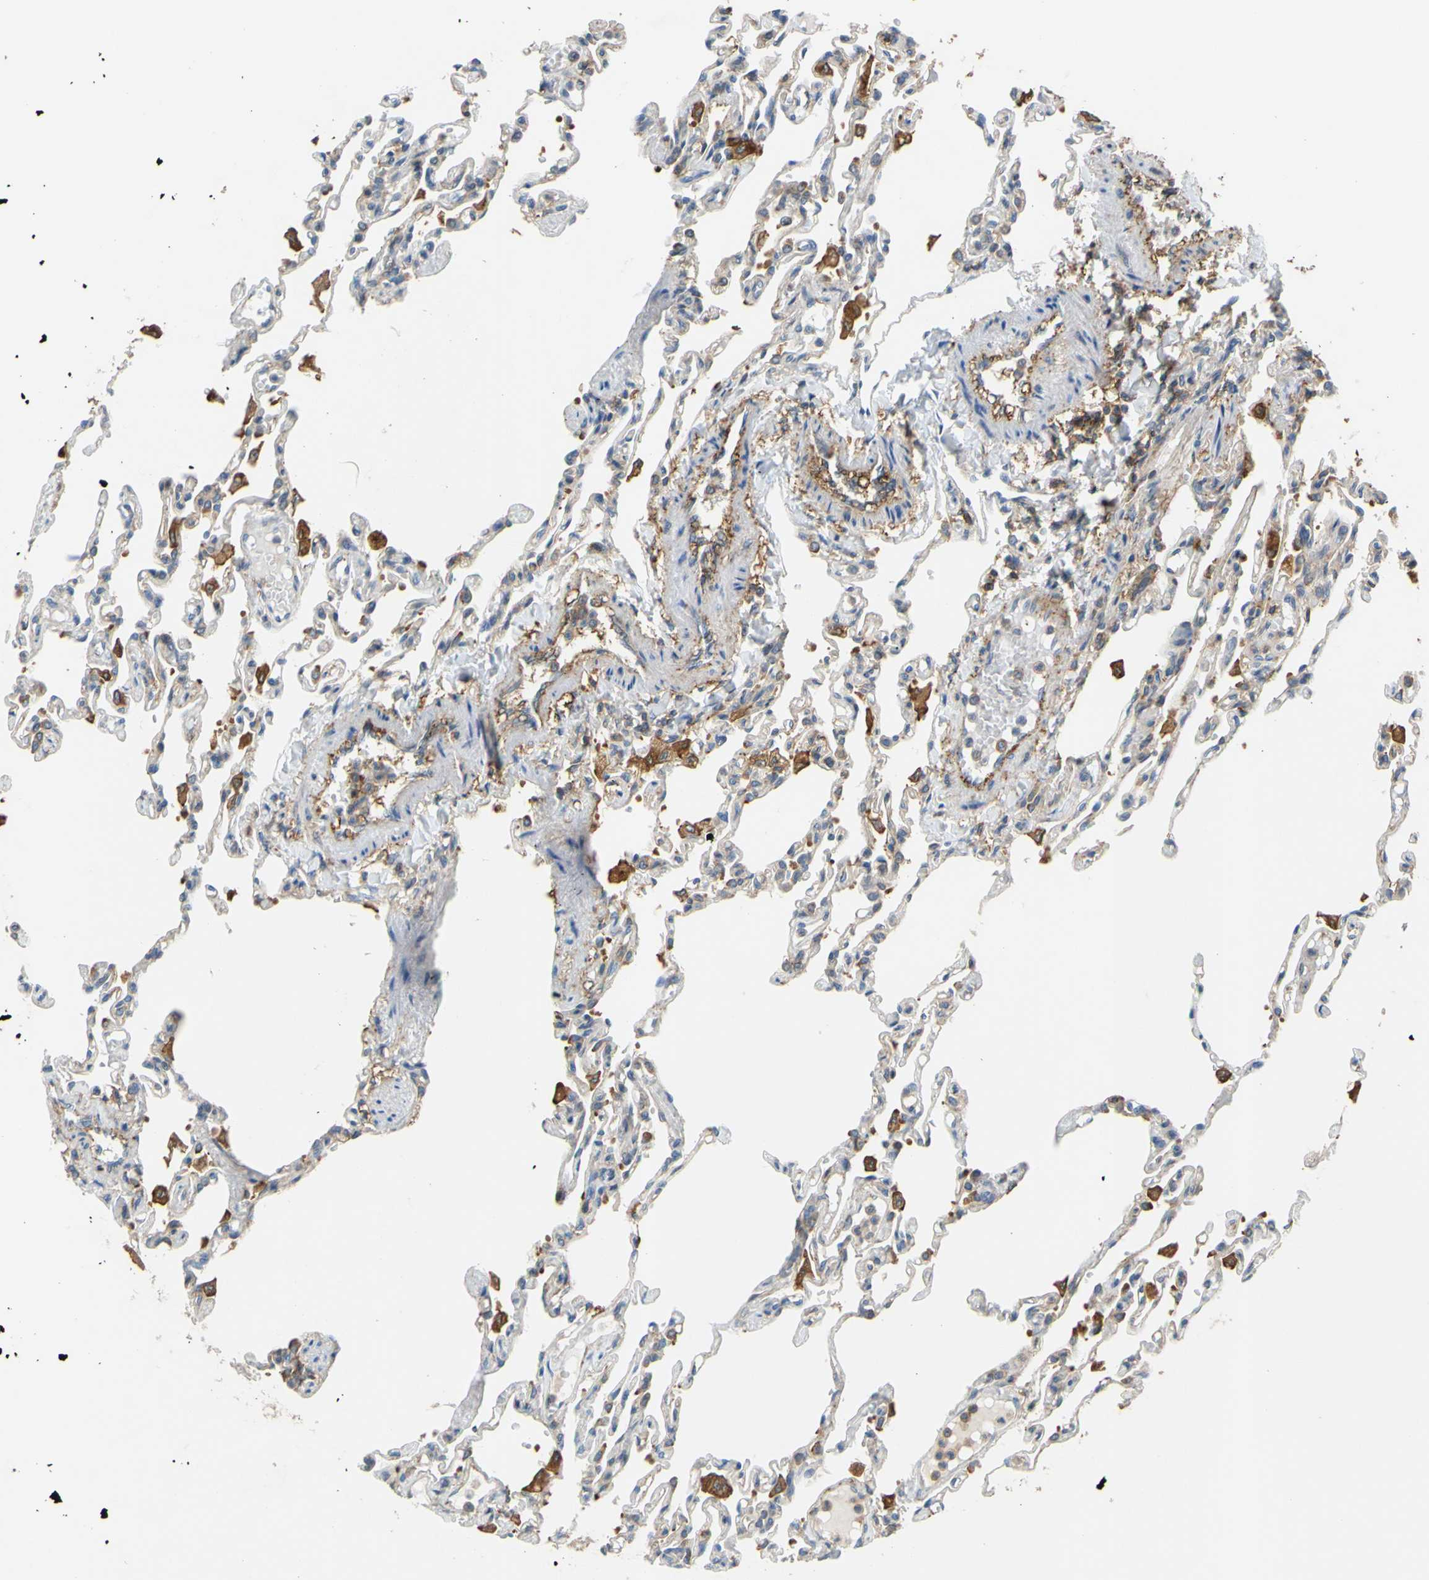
{"staining": {"intensity": "moderate", "quantity": "25%-75%", "location": "cytoplasmic/membranous"}, "tissue": "lung", "cell_type": "Alveolar cells", "image_type": "normal", "snomed": [{"axis": "morphology", "description": "Normal tissue, NOS"}, {"axis": "topography", "description": "Lung"}], "caption": "Protein staining of unremarkable lung exhibits moderate cytoplasmic/membranous positivity in approximately 25%-75% of alveolar cells. Immunohistochemistry (ihc) stains the protein in brown and the nuclei are stained blue.", "gene": "POR", "patient": {"sex": "male", "age": 21}}